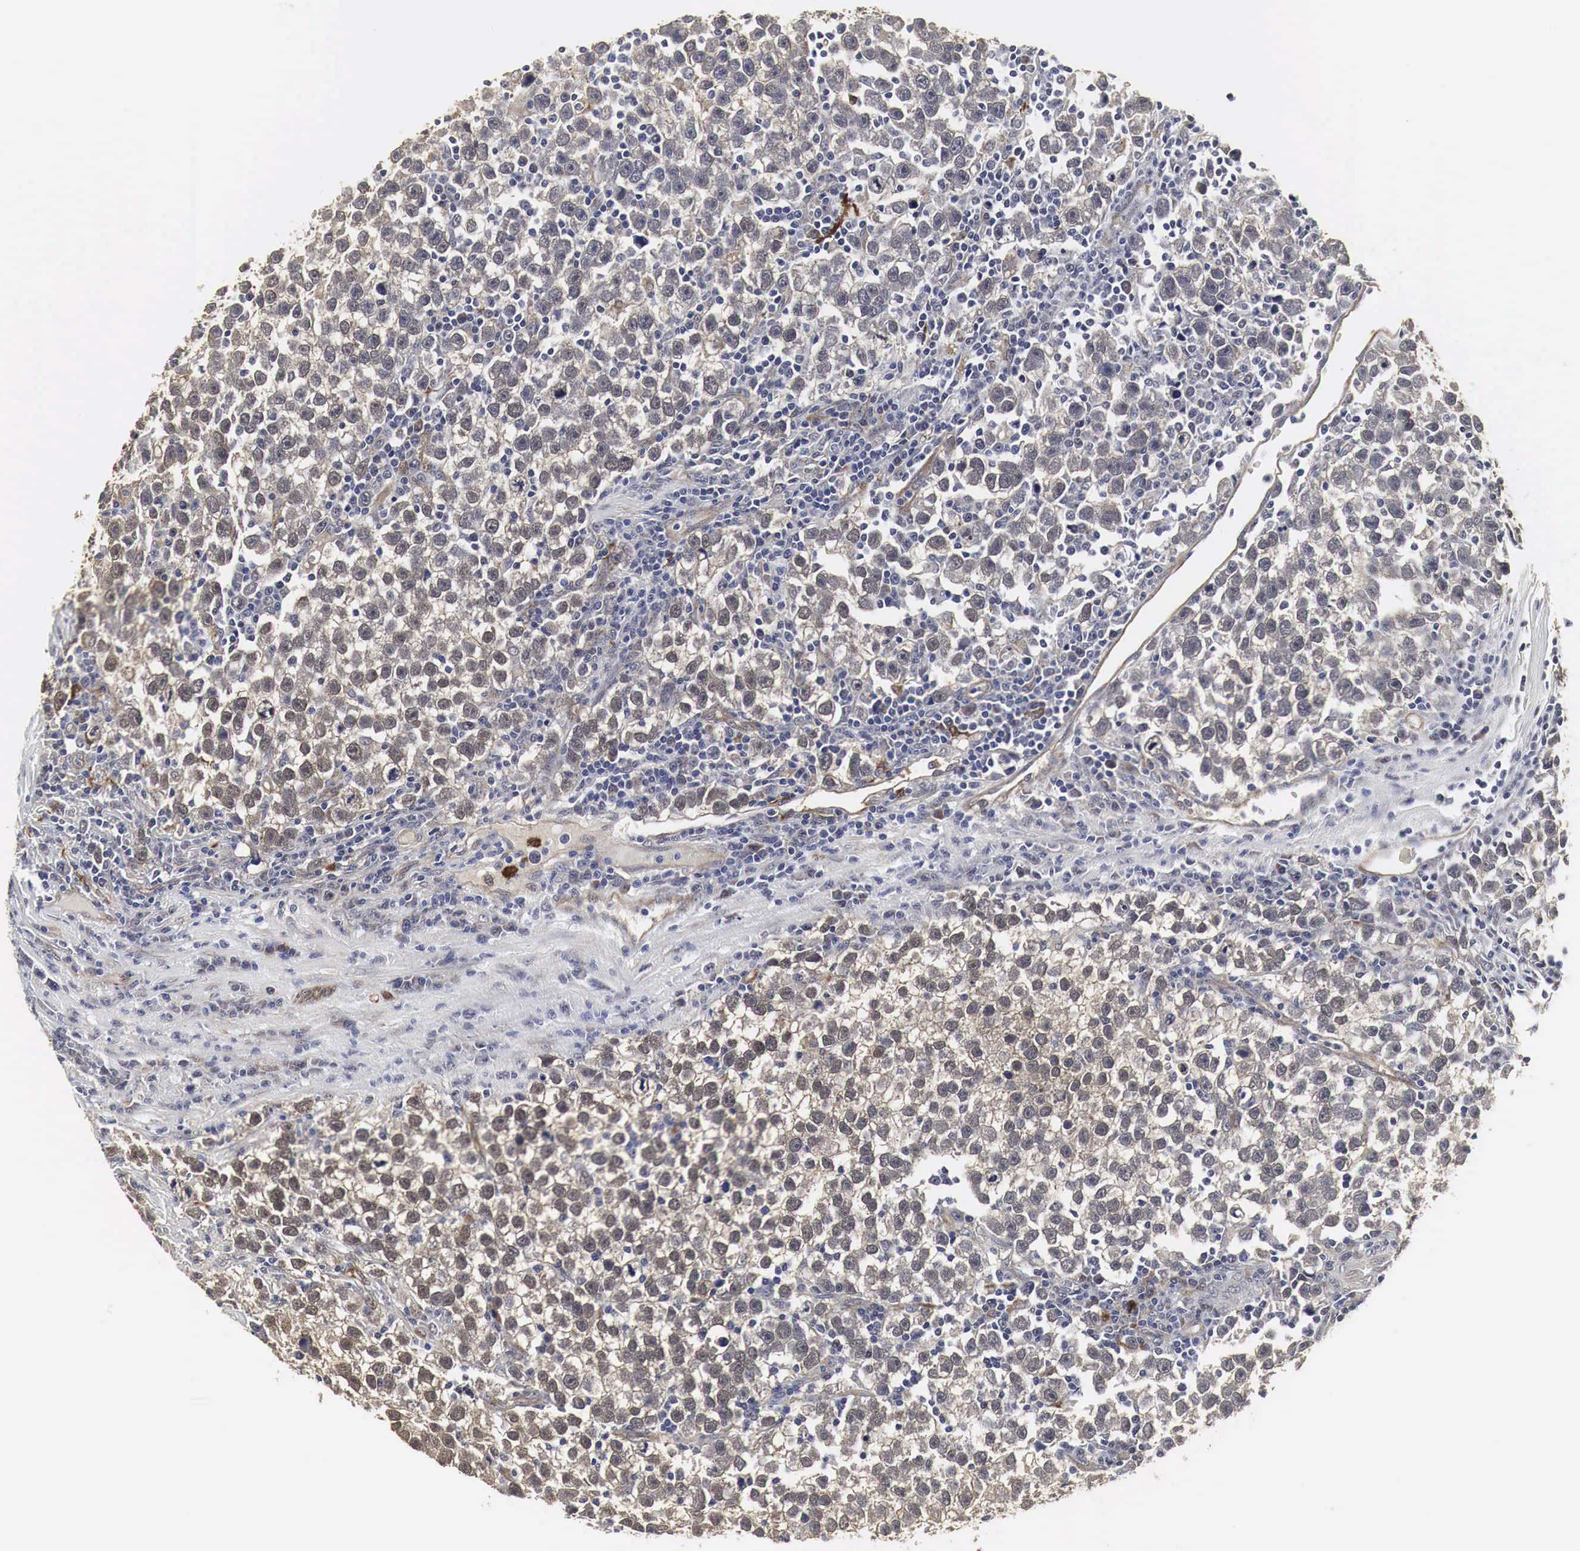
{"staining": {"intensity": "weak", "quantity": "25%-75%", "location": "cytoplasmic/membranous,nuclear"}, "tissue": "testis cancer", "cell_type": "Tumor cells", "image_type": "cancer", "snomed": [{"axis": "morphology", "description": "Seminoma, NOS"}, {"axis": "topography", "description": "Testis"}], "caption": "A high-resolution histopathology image shows immunohistochemistry staining of testis cancer (seminoma), which exhibits weak cytoplasmic/membranous and nuclear staining in approximately 25%-75% of tumor cells.", "gene": "SPIN1", "patient": {"sex": "male", "age": 43}}